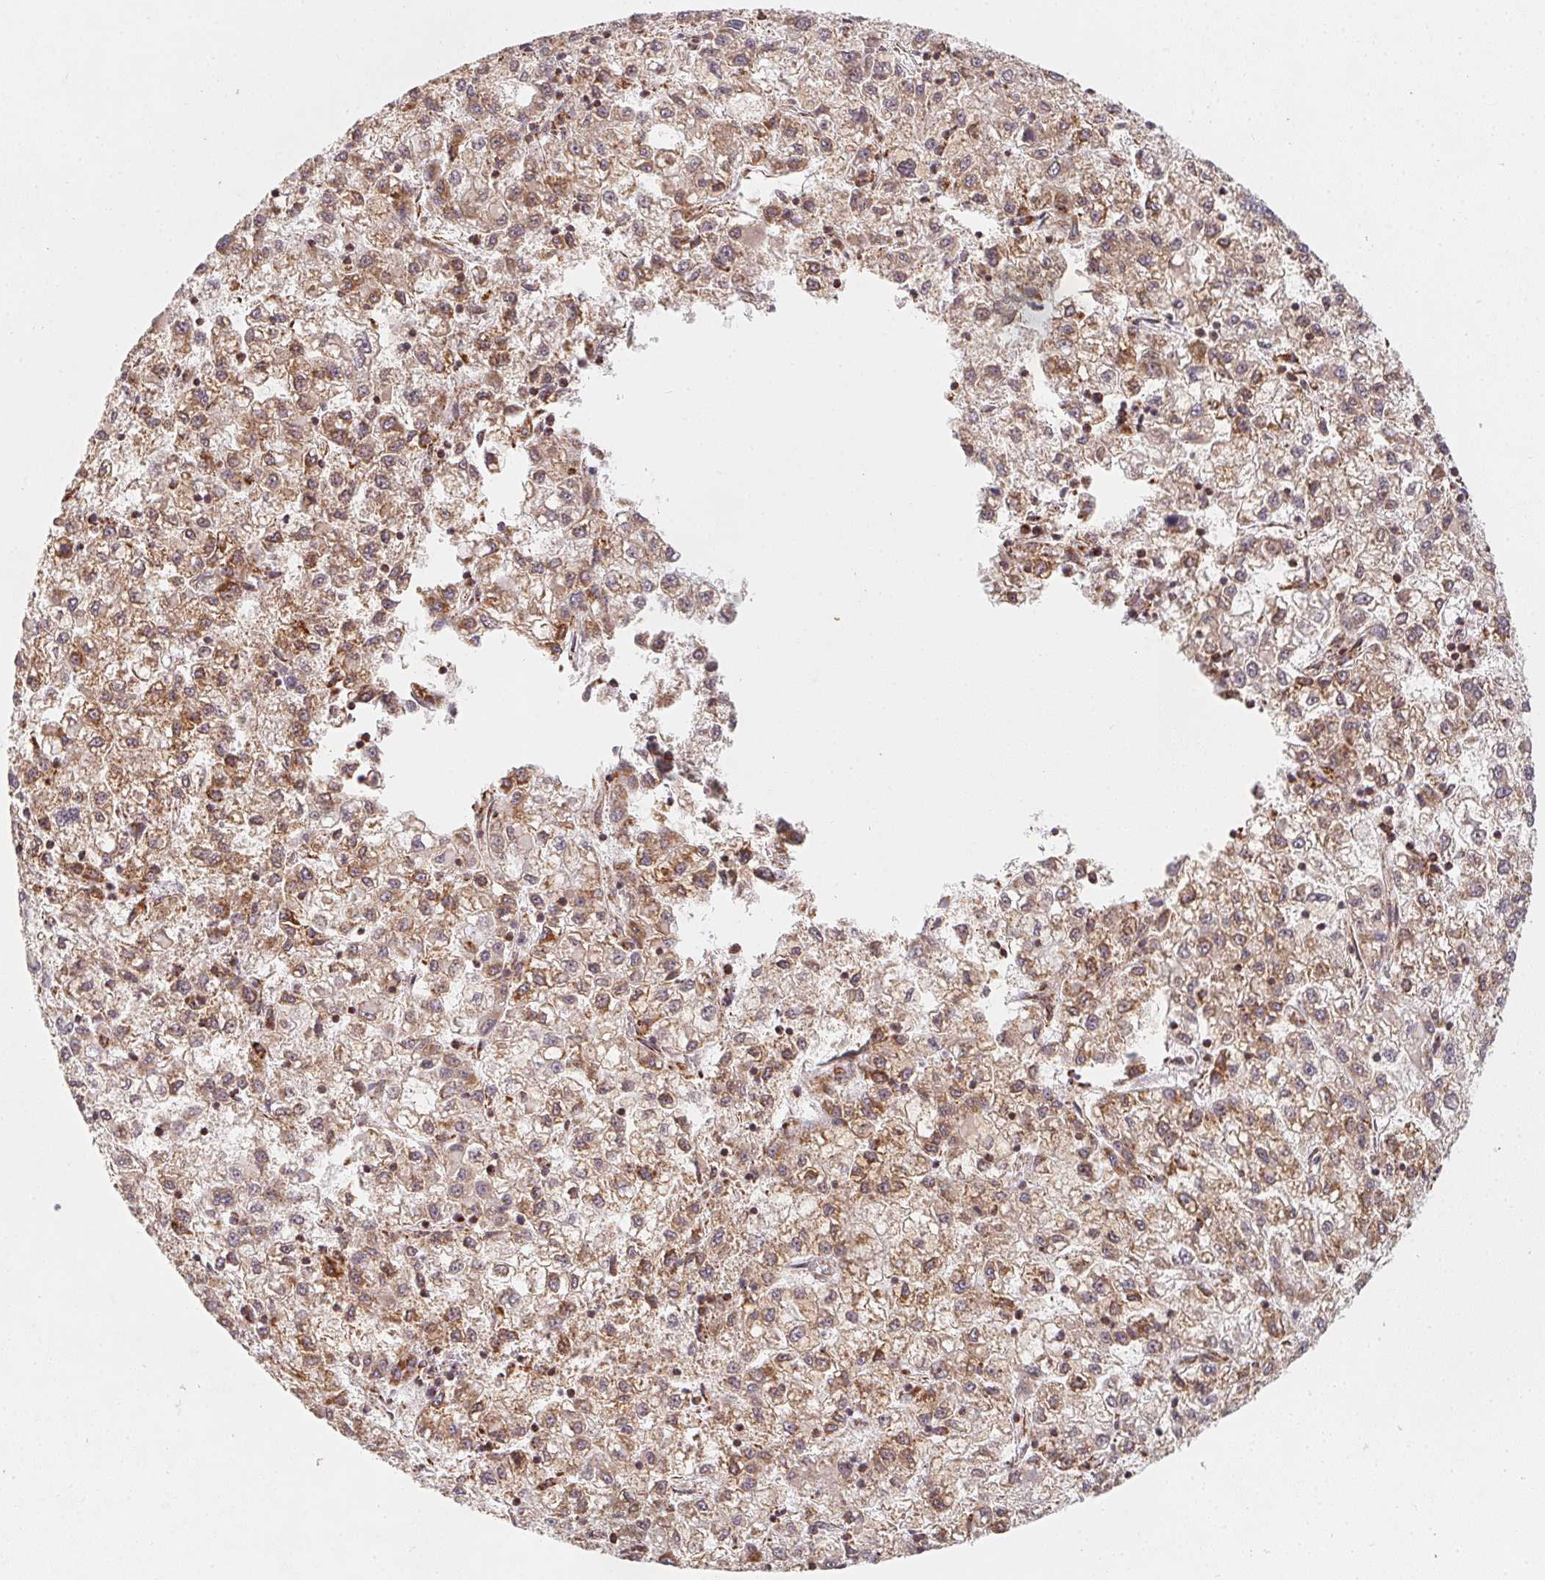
{"staining": {"intensity": "moderate", "quantity": ">75%", "location": "cytoplasmic/membranous"}, "tissue": "liver cancer", "cell_type": "Tumor cells", "image_type": "cancer", "snomed": [{"axis": "morphology", "description": "Carcinoma, Hepatocellular, NOS"}, {"axis": "topography", "description": "Liver"}], "caption": "There is medium levels of moderate cytoplasmic/membranous expression in tumor cells of hepatocellular carcinoma (liver), as demonstrated by immunohistochemical staining (brown color).", "gene": "NDUFS6", "patient": {"sex": "male", "age": 40}}